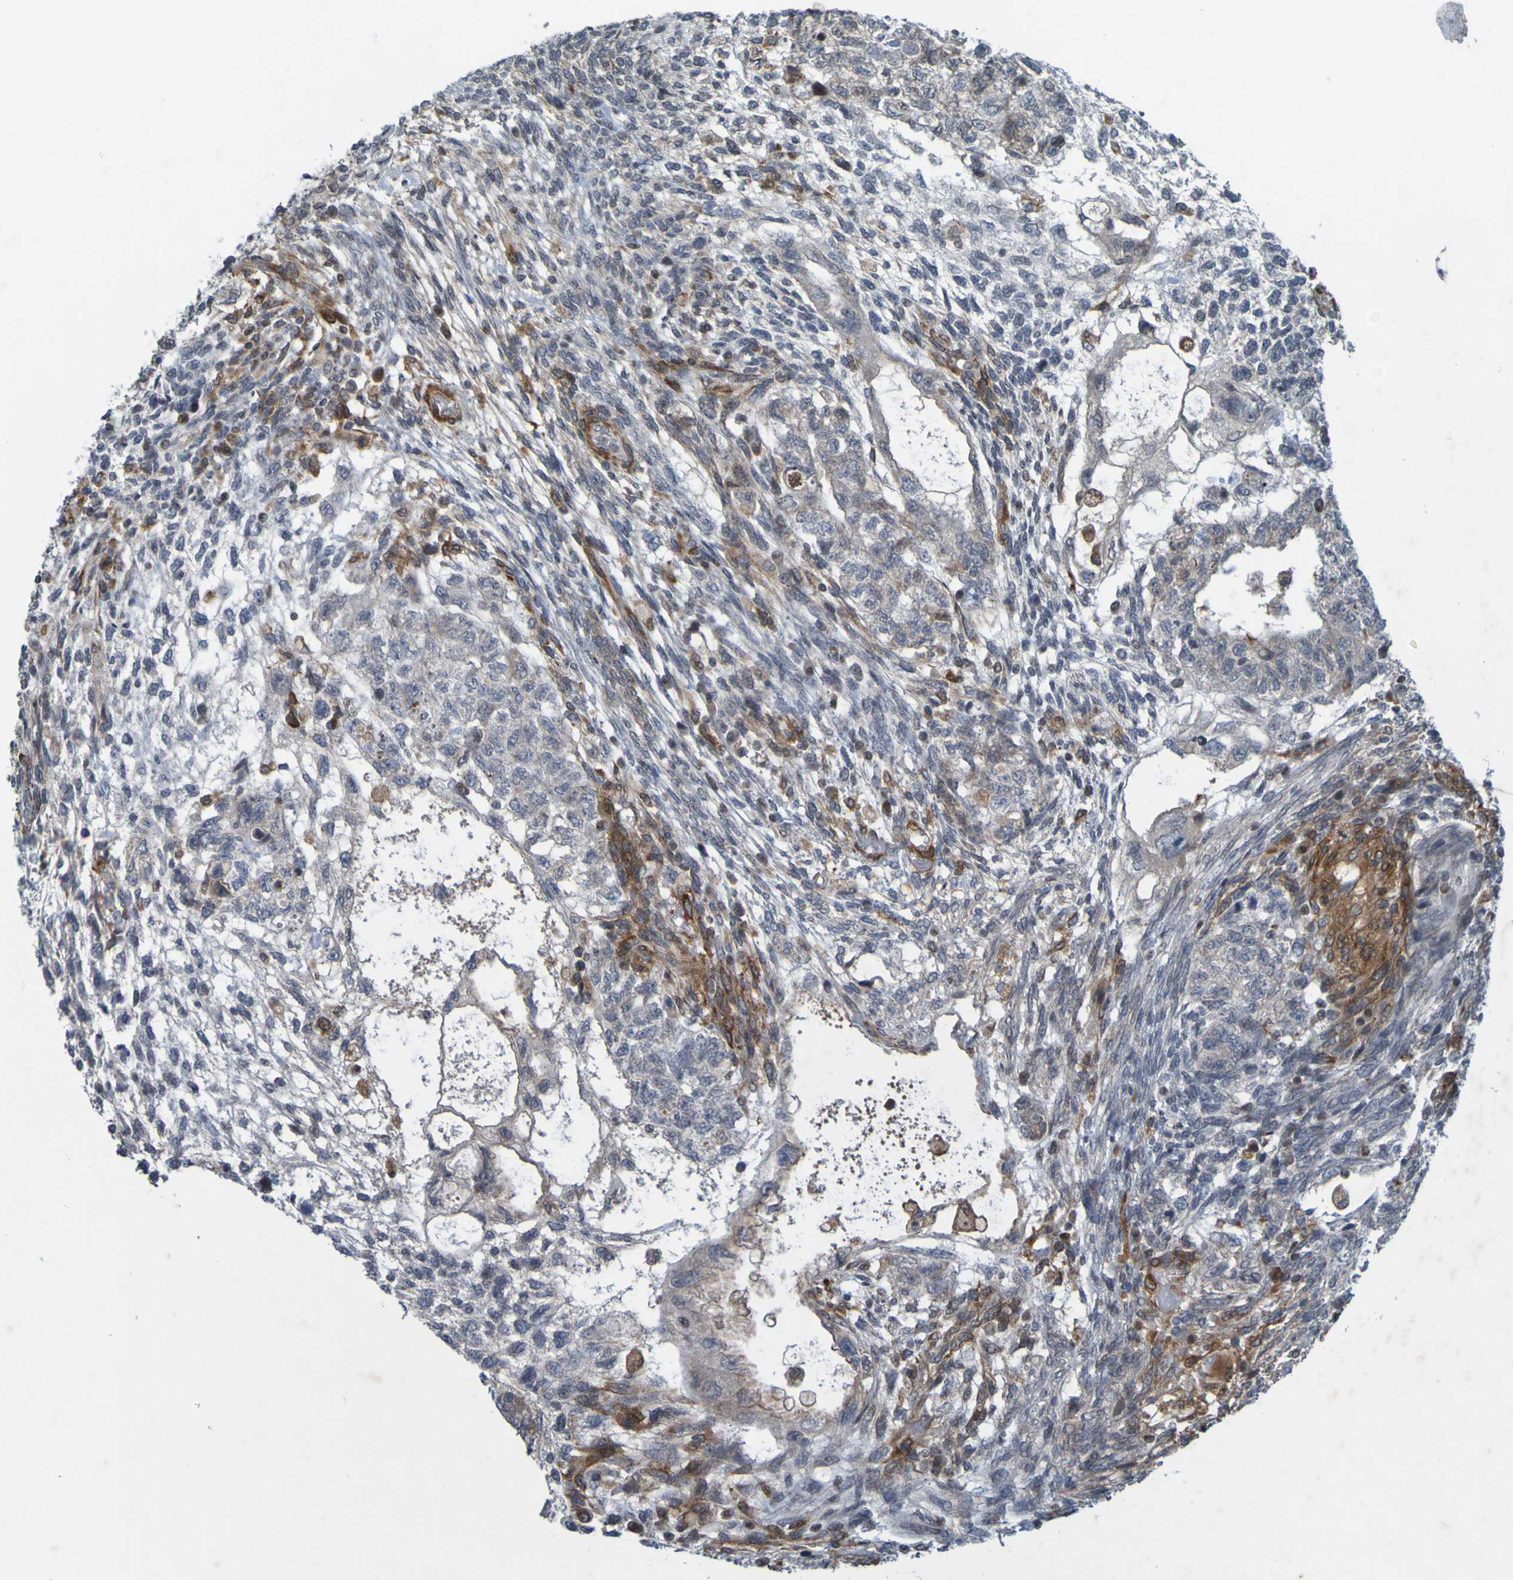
{"staining": {"intensity": "negative", "quantity": "none", "location": "none"}, "tissue": "testis cancer", "cell_type": "Tumor cells", "image_type": "cancer", "snomed": [{"axis": "morphology", "description": "Normal tissue, NOS"}, {"axis": "morphology", "description": "Carcinoma, Embryonal, NOS"}, {"axis": "topography", "description": "Testis"}], "caption": "Embryonal carcinoma (testis) stained for a protein using IHC displays no expression tumor cells.", "gene": "GUCY1A1", "patient": {"sex": "male", "age": 36}}